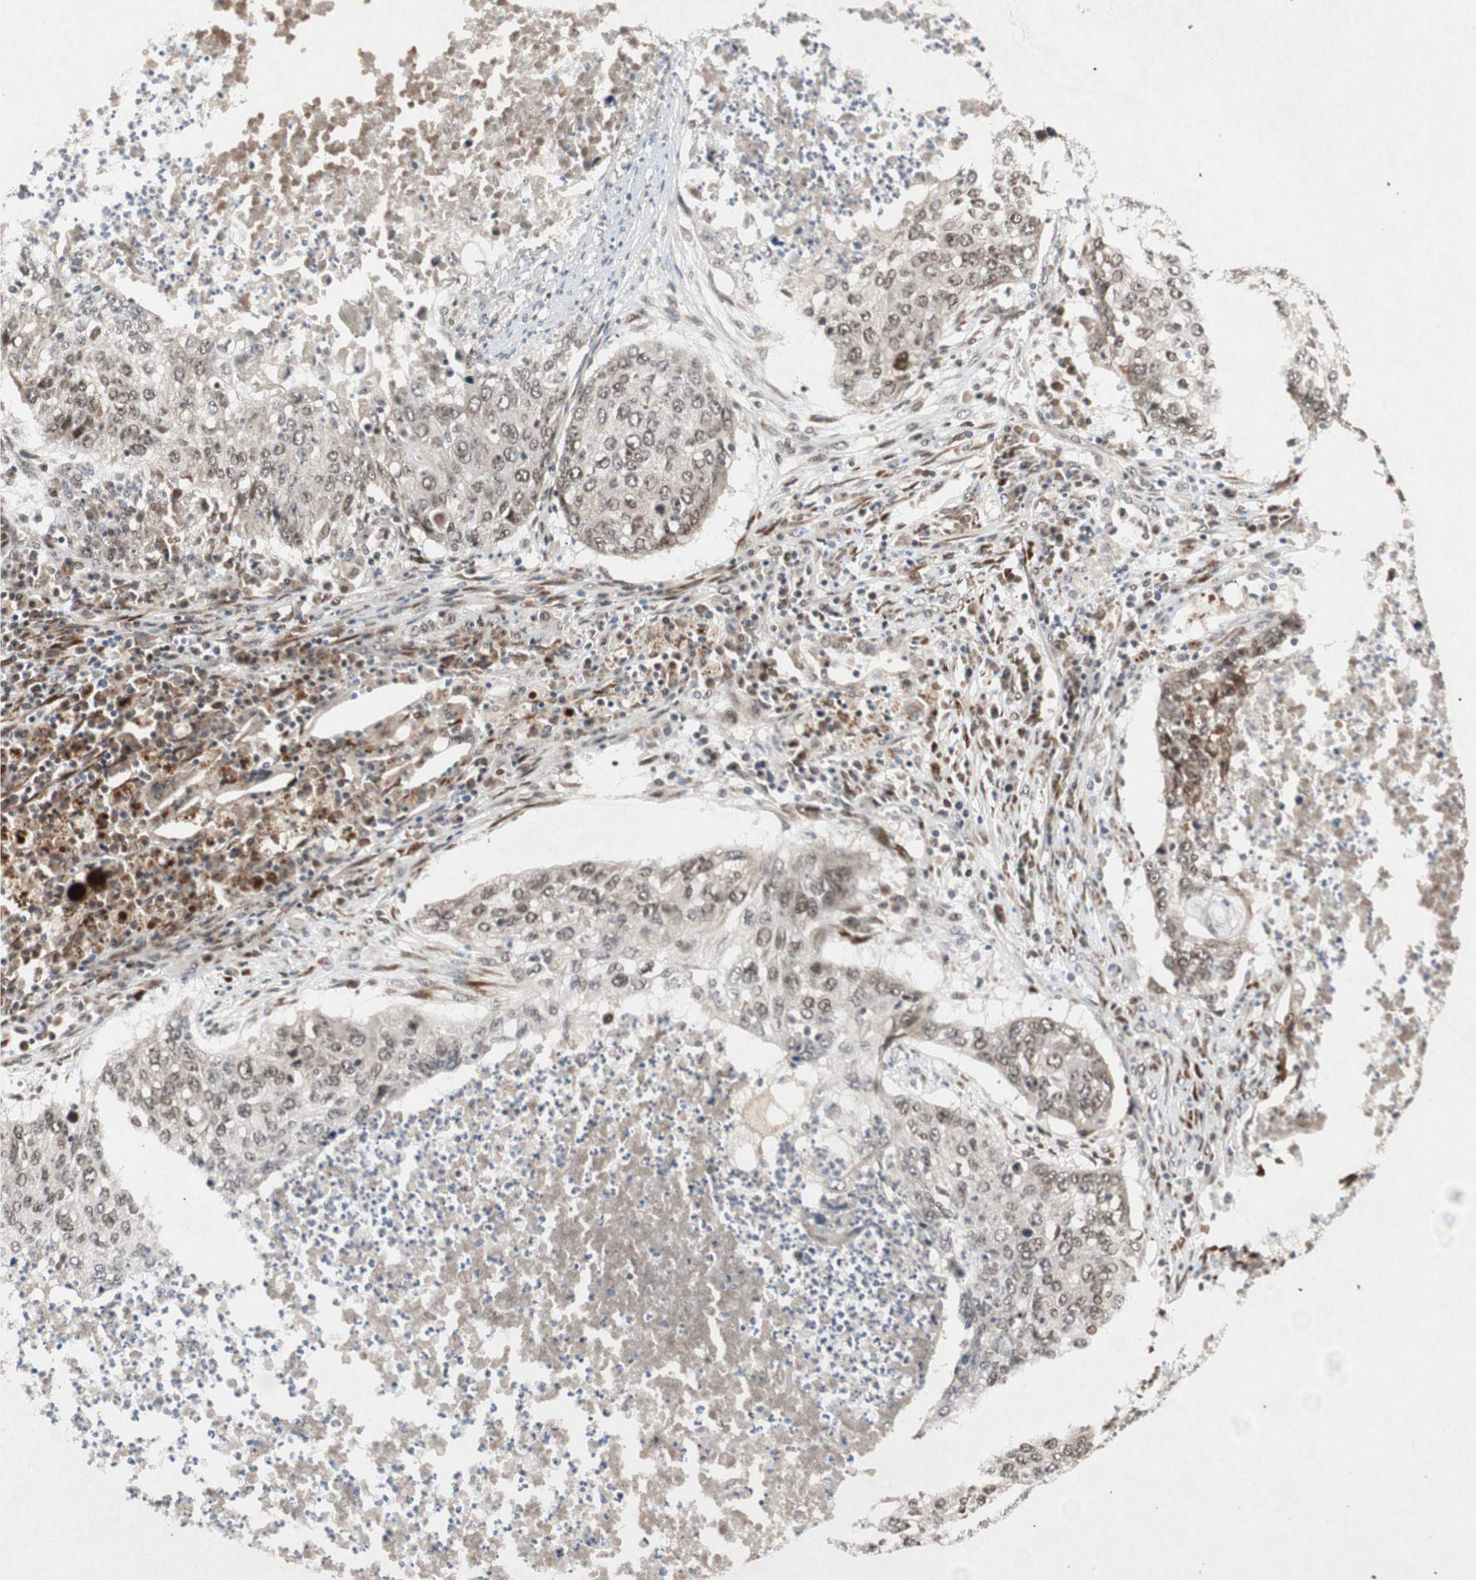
{"staining": {"intensity": "moderate", "quantity": ">75%", "location": "nuclear"}, "tissue": "lung cancer", "cell_type": "Tumor cells", "image_type": "cancer", "snomed": [{"axis": "morphology", "description": "Squamous cell carcinoma, NOS"}, {"axis": "topography", "description": "Lung"}], "caption": "Moderate nuclear protein positivity is seen in about >75% of tumor cells in lung squamous cell carcinoma.", "gene": "TCF12", "patient": {"sex": "female", "age": 63}}